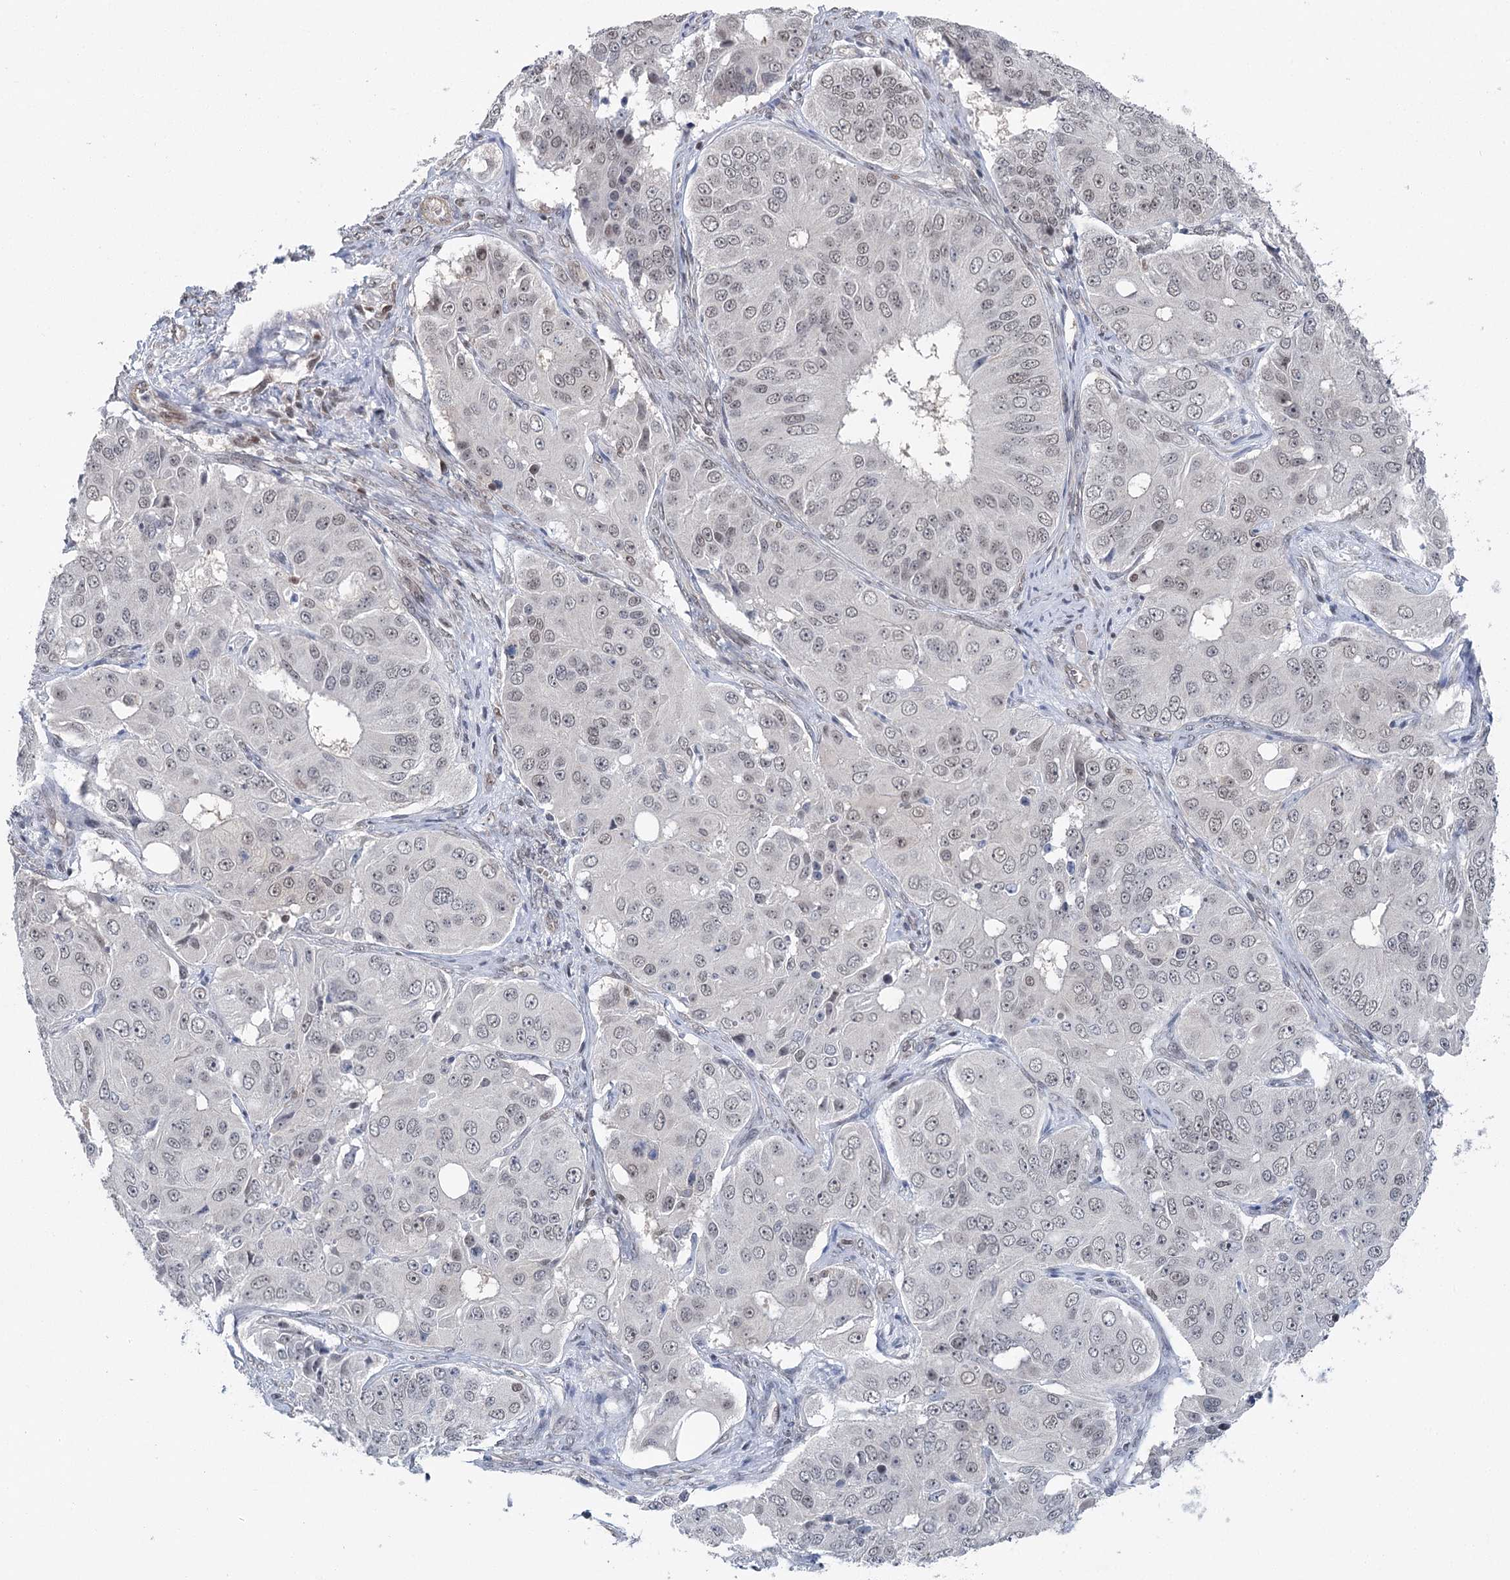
{"staining": {"intensity": "weak", "quantity": "<25%", "location": "nuclear"}, "tissue": "ovarian cancer", "cell_type": "Tumor cells", "image_type": "cancer", "snomed": [{"axis": "morphology", "description": "Carcinoma, endometroid"}, {"axis": "topography", "description": "Ovary"}], "caption": "Immunohistochemical staining of endometroid carcinoma (ovarian) reveals no significant positivity in tumor cells.", "gene": "PDS5A", "patient": {"sex": "female", "age": 51}}